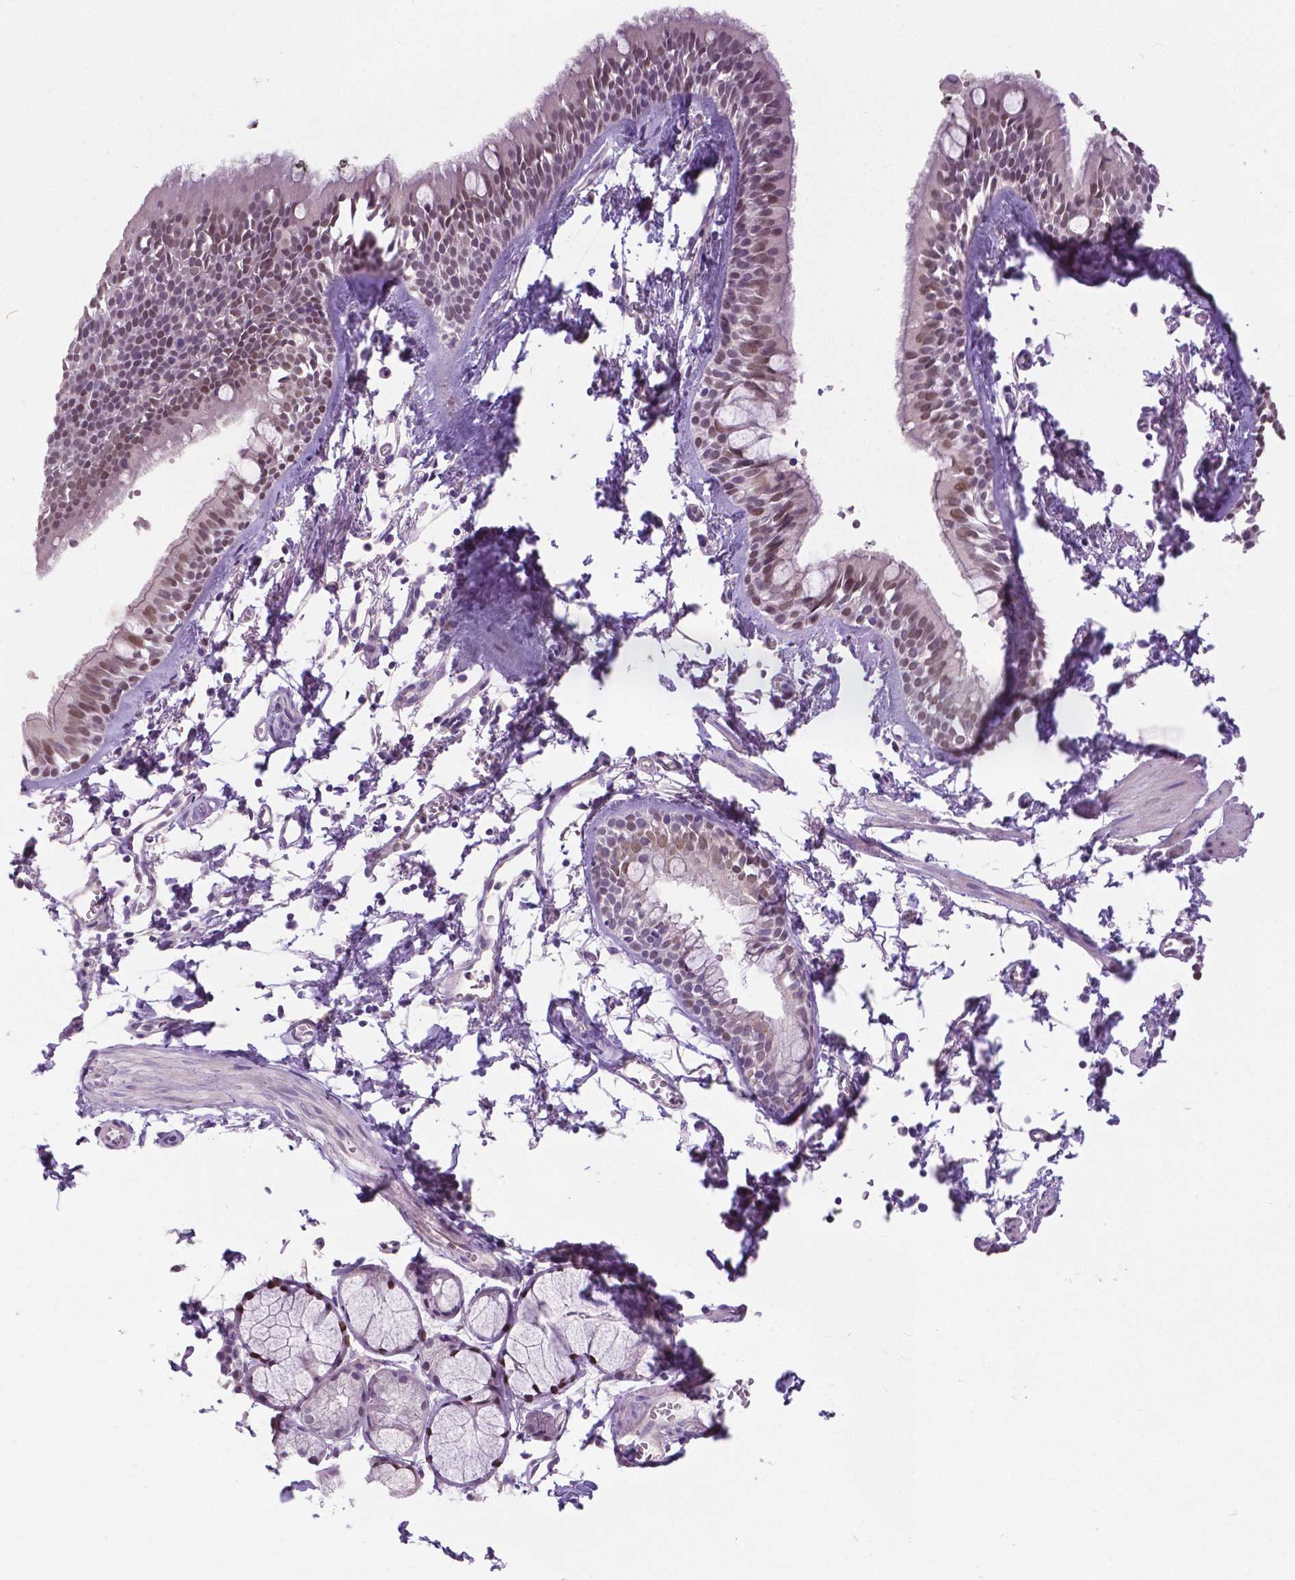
{"staining": {"intensity": "moderate", "quantity": "25%-75%", "location": "nuclear"}, "tissue": "bronchus", "cell_type": "Respiratory epithelial cells", "image_type": "normal", "snomed": [{"axis": "morphology", "description": "Normal tissue, NOS"}, {"axis": "topography", "description": "Cartilage tissue"}, {"axis": "topography", "description": "Bronchus"}], "caption": "Respiratory epithelial cells reveal medium levels of moderate nuclear positivity in approximately 25%-75% of cells in benign human bronchus. (DAB (3,3'-diaminobenzidine) = brown stain, brightfield microscopy at high magnification).", "gene": "FOXA1", "patient": {"sex": "female", "age": 59}}